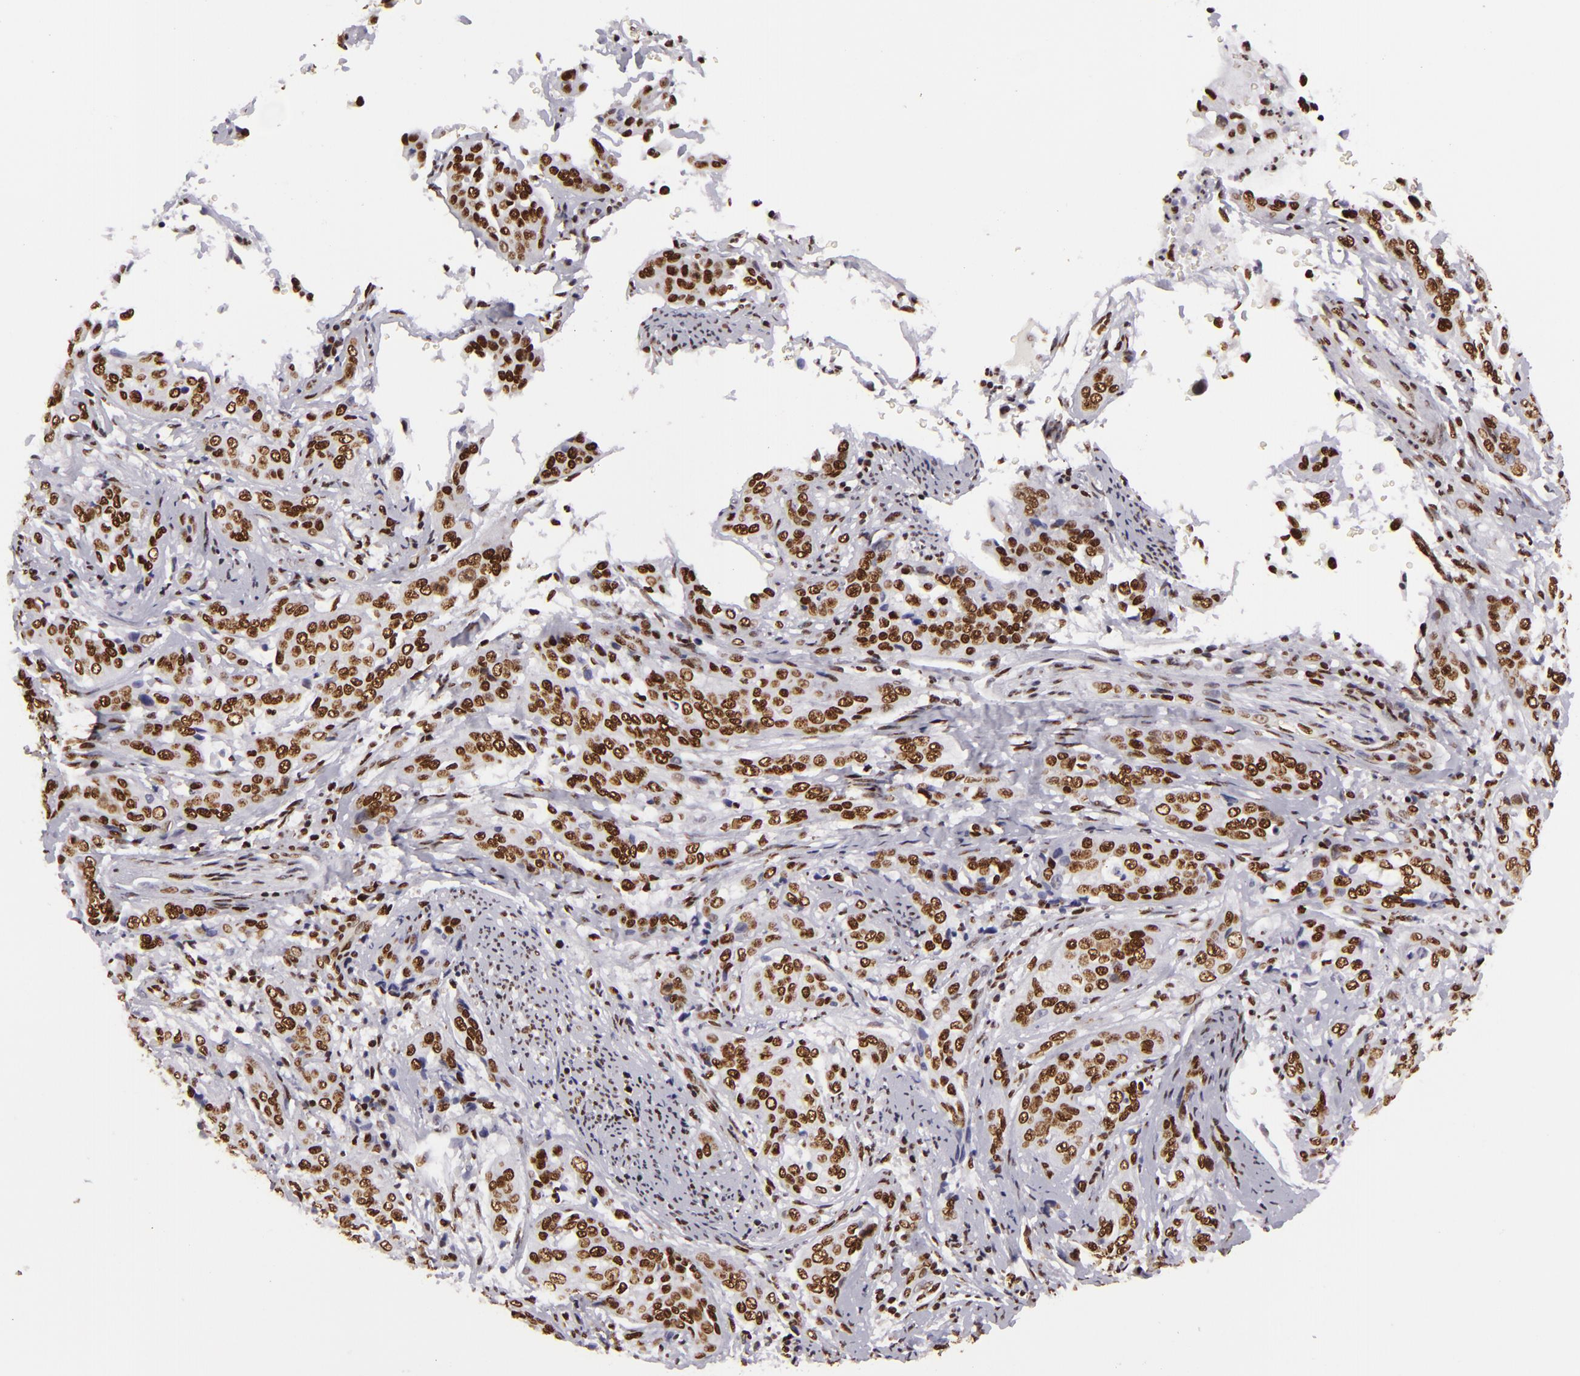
{"staining": {"intensity": "strong", "quantity": ">75%", "location": "nuclear"}, "tissue": "cervical cancer", "cell_type": "Tumor cells", "image_type": "cancer", "snomed": [{"axis": "morphology", "description": "Squamous cell carcinoma, NOS"}, {"axis": "topography", "description": "Cervix"}], "caption": "Immunohistochemical staining of human cervical cancer displays high levels of strong nuclear expression in about >75% of tumor cells. (IHC, brightfield microscopy, high magnification).", "gene": "SAFB", "patient": {"sex": "female", "age": 41}}